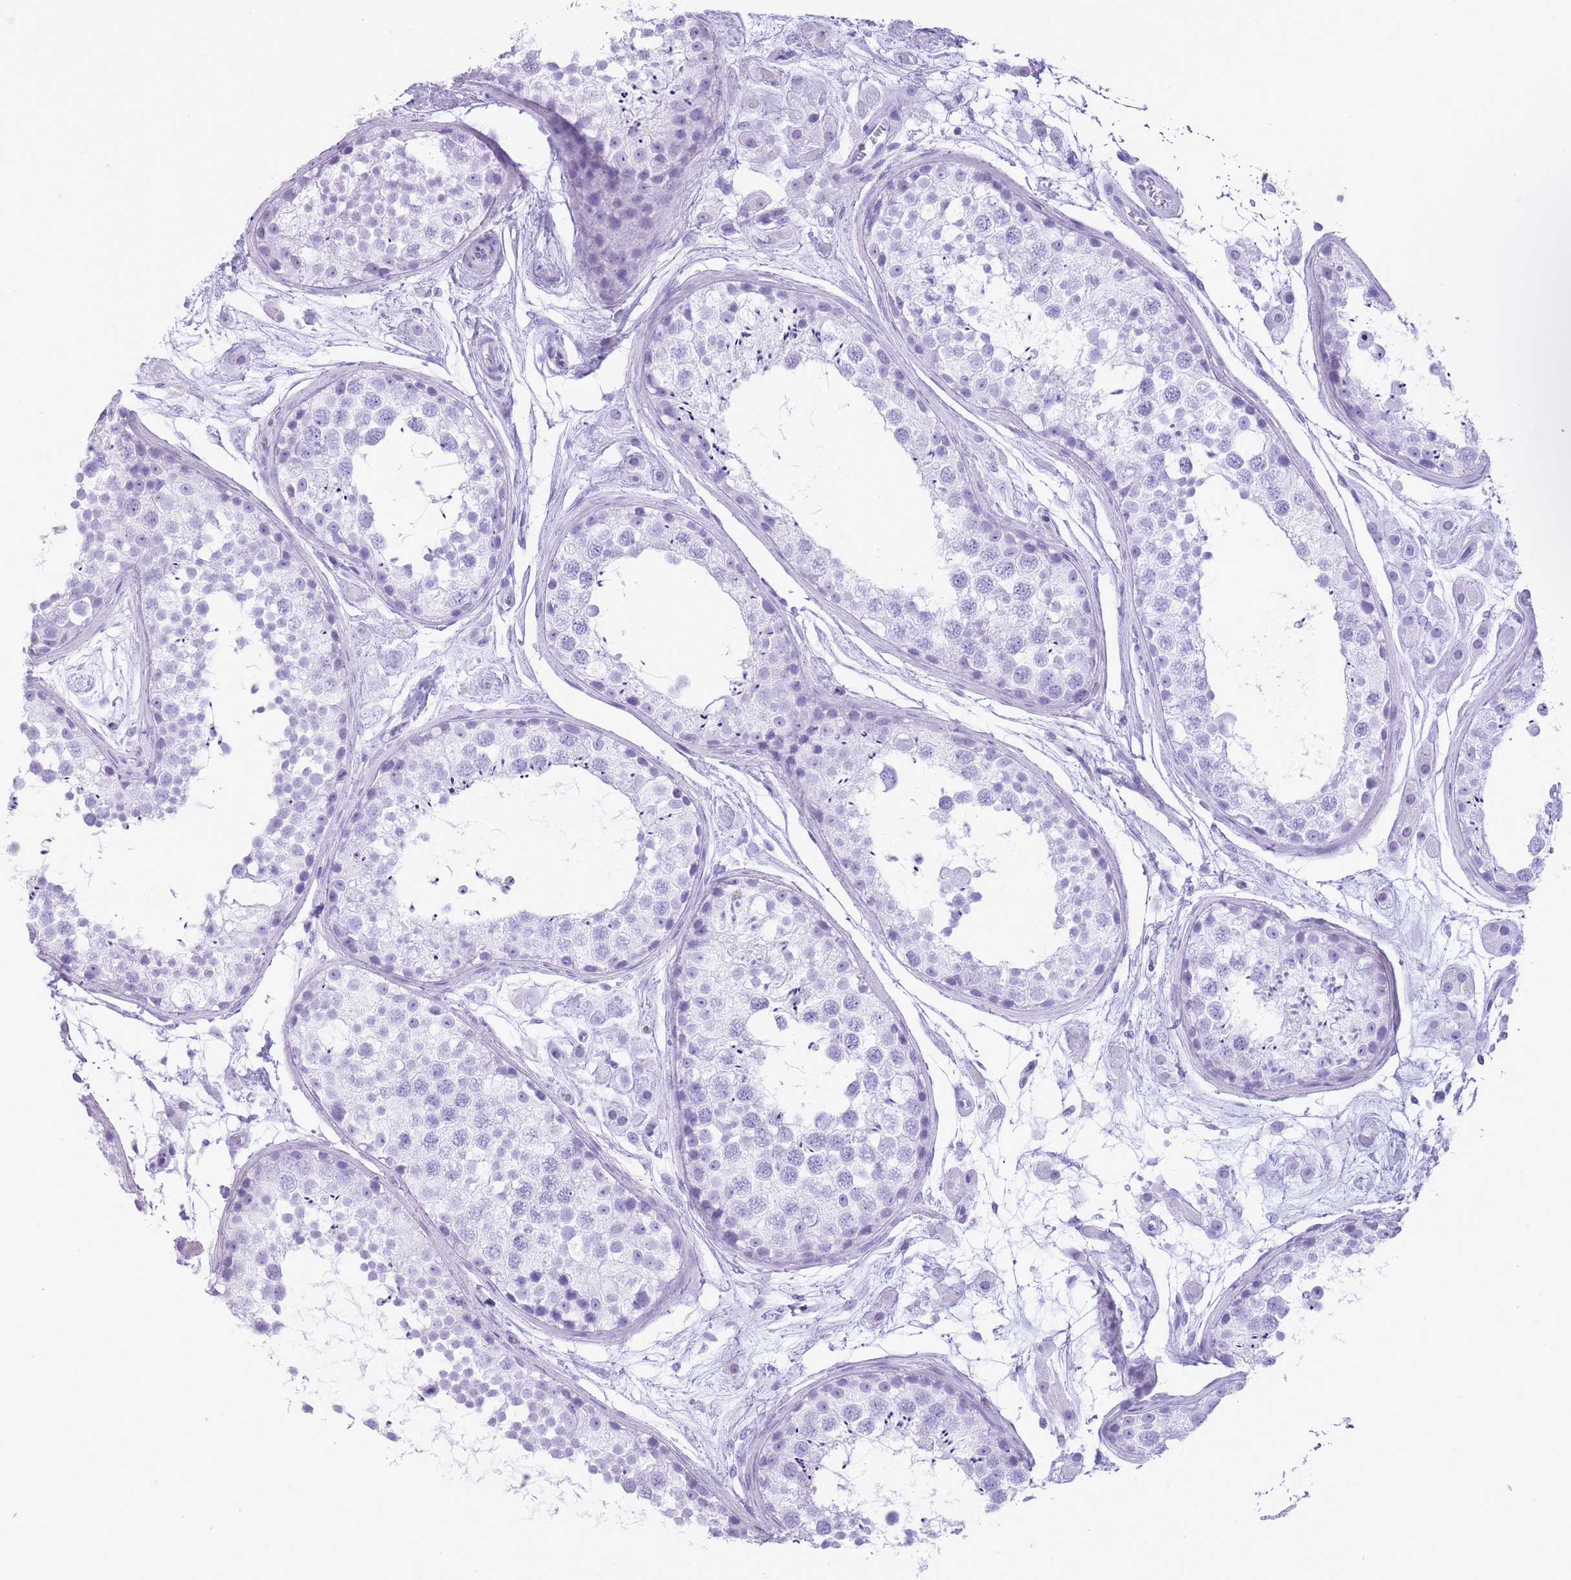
{"staining": {"intensity": "negative", "quantity": "none", "location": "none"}, "tissue": "testis", "cell_type": "Cells in seminiferous ducts", "image_type": "normal", "snomed": [{"axis": "morphology", "description": "Normal tissue, NOS"}, {"axis": "topography", "description": "Testis"}], "caption": "Cells in seminiferous ducts show no significant staining in unremarkable testis. (DAB (3,3'-diaminobenzidine) immunohistochemistry (IHC), high magnification).", "gene": "OR4F16", "patient": {"sex": "male", "age": 25}}